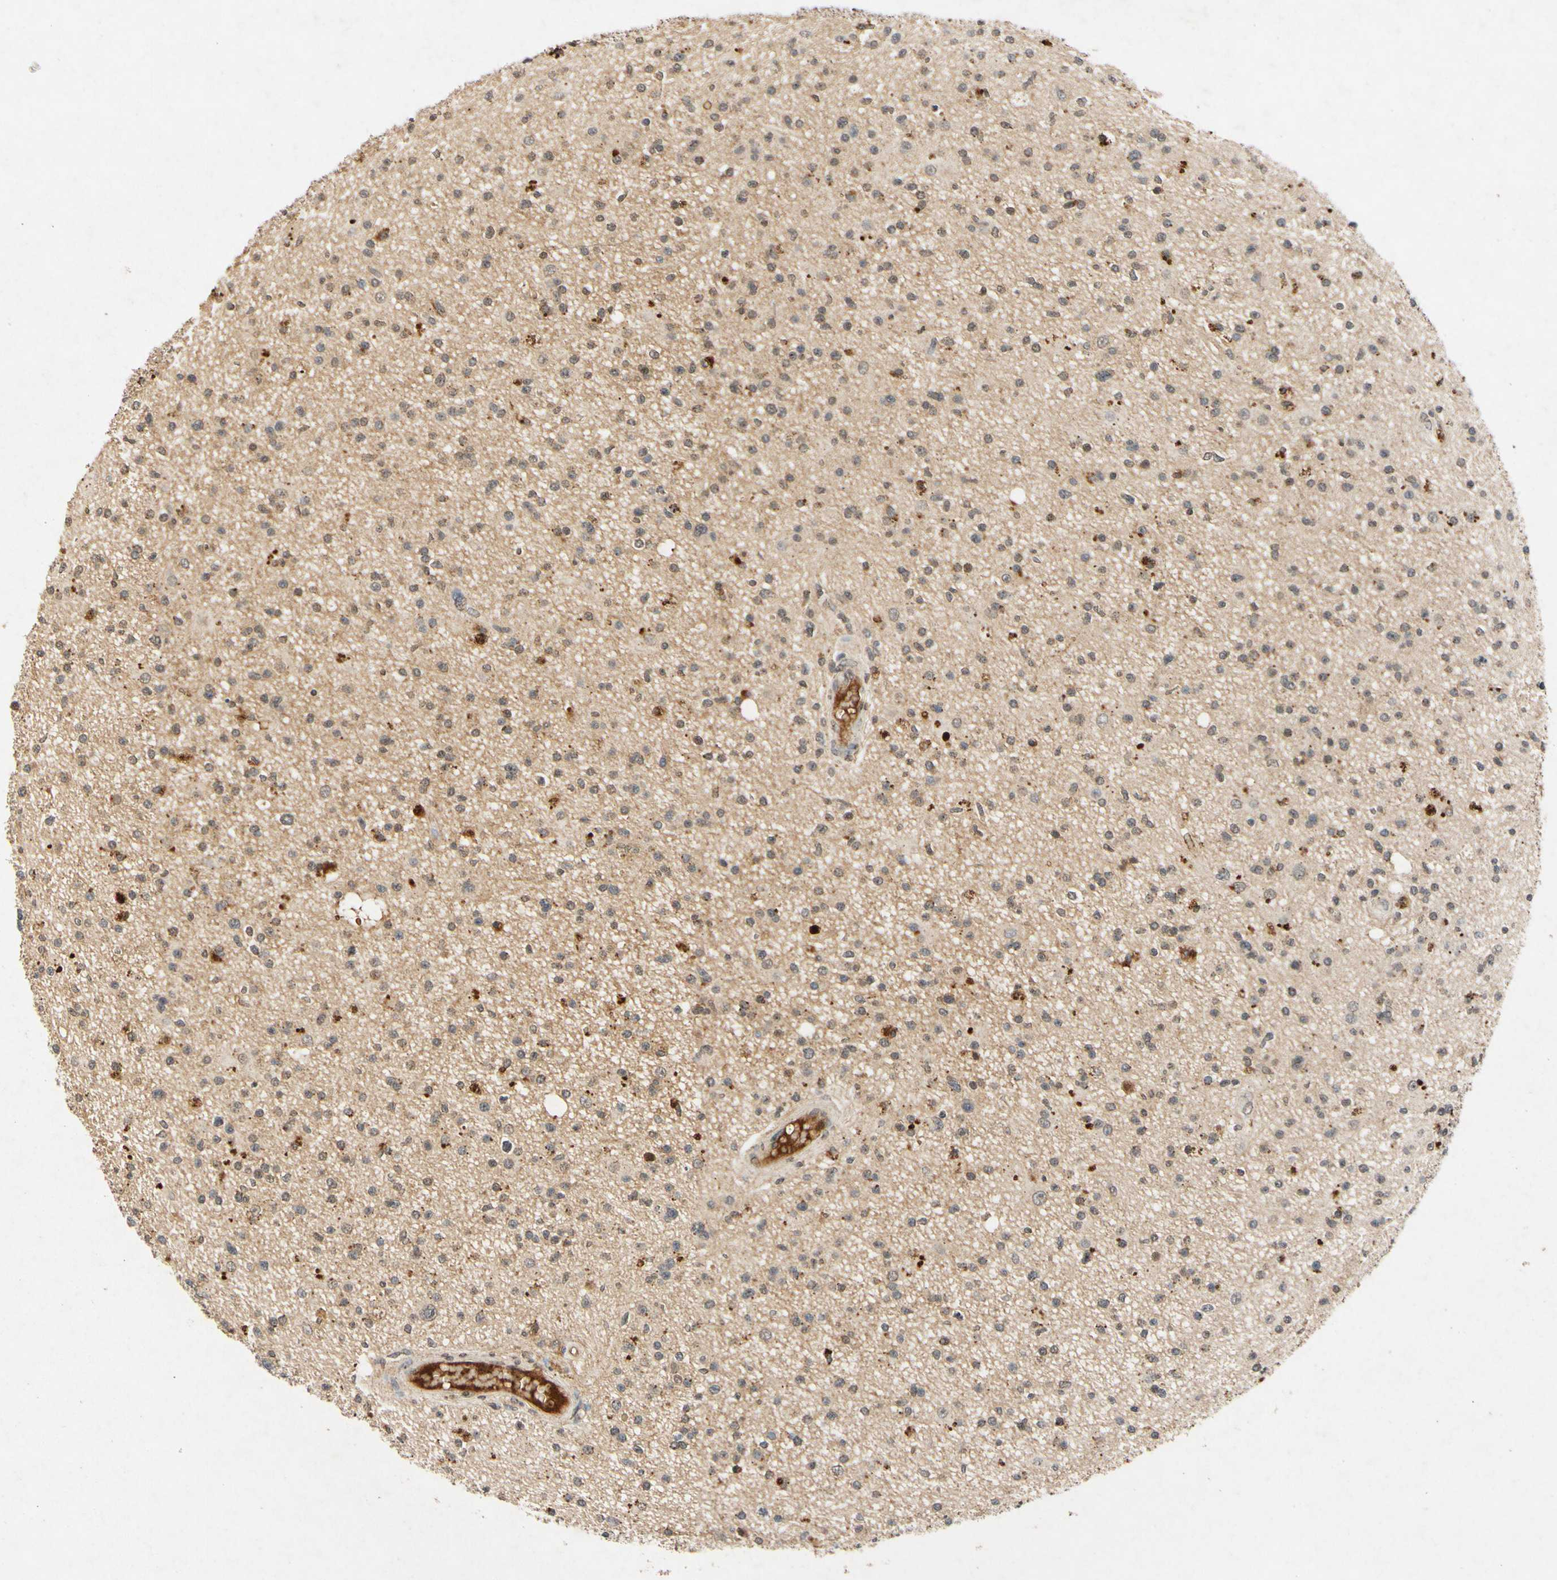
{"staining": {"intensity": "moderate", "quantity": "<25%", "location": "cytoplasmic/membranous"}, "tissue": "glioma", "cell_type": "Tumor cells", "image_type": "cancer", "snomed": [{"axis": "morphology", "description": "Glioma, malignant, High grade"}, {"axis": "topography", "description": "Brain"}], "caption": "The photomicrograph exhibits immunohistochemical staining of high-grade glioma (malignant). There is moderate cytoplasmic/membranous positivity is appreciated in about <25% of tumor cells.", "gene": "CP", "patient": {"sex": "male", "age": 33}}